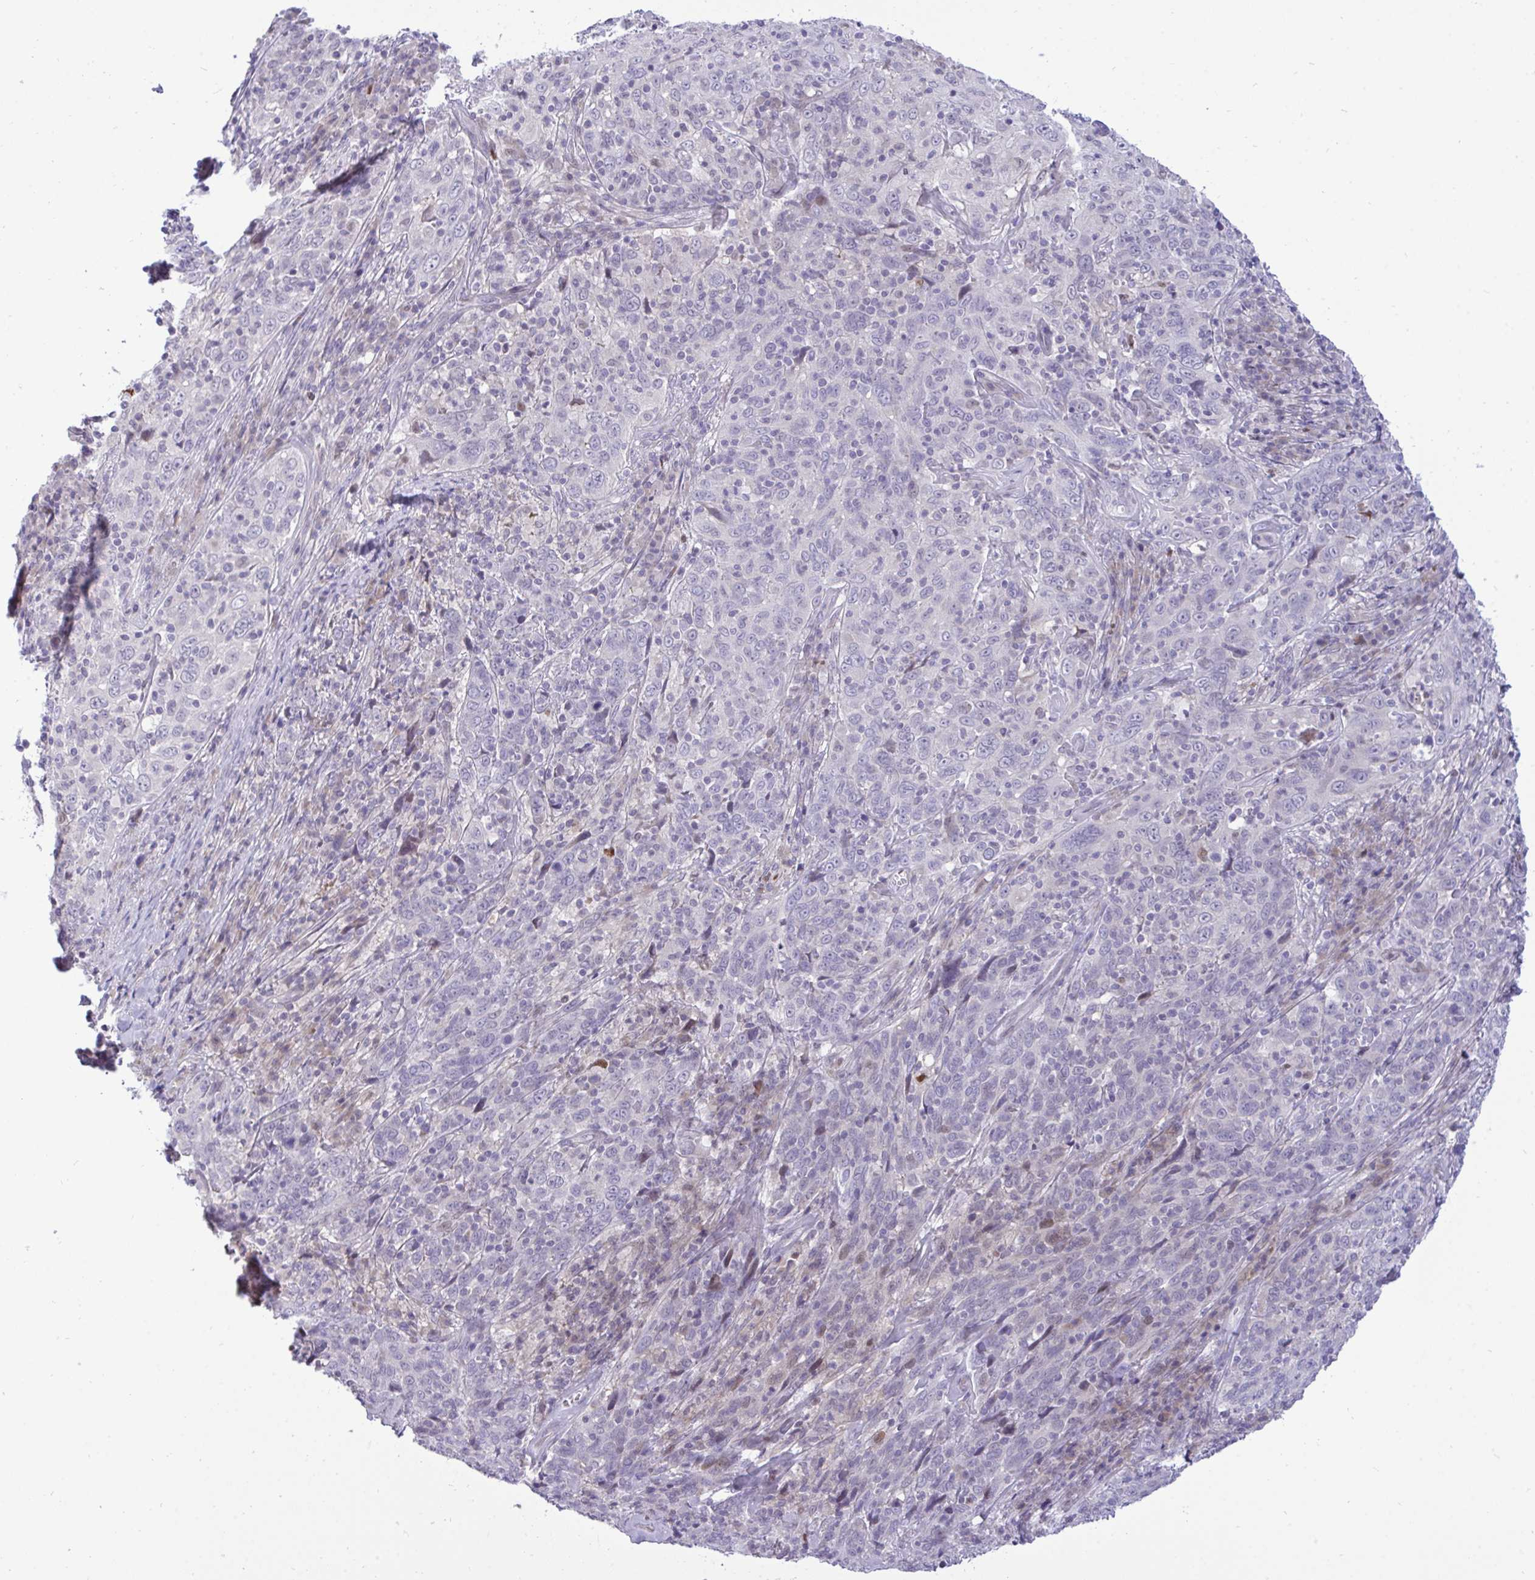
{"staining": {"intensity": "negative", "quantity": "none", "location": "none"}, "tissue": "cervical cancer", "cell_type": "Tumor cells", "image_type": "cancer", "snomed": [{"axis": "morphology", "description": "Squamous cell carcinoma, NOS"}, {"axis": "topography", "description": "Cervix"}], "caption": "Cervical cancer (squamous cell carcinoma) stained for a protein using IHC exhibits no positivity tumor cells.", "gene": "EPOP", "patient": {"sex": "female", "age": 46}}